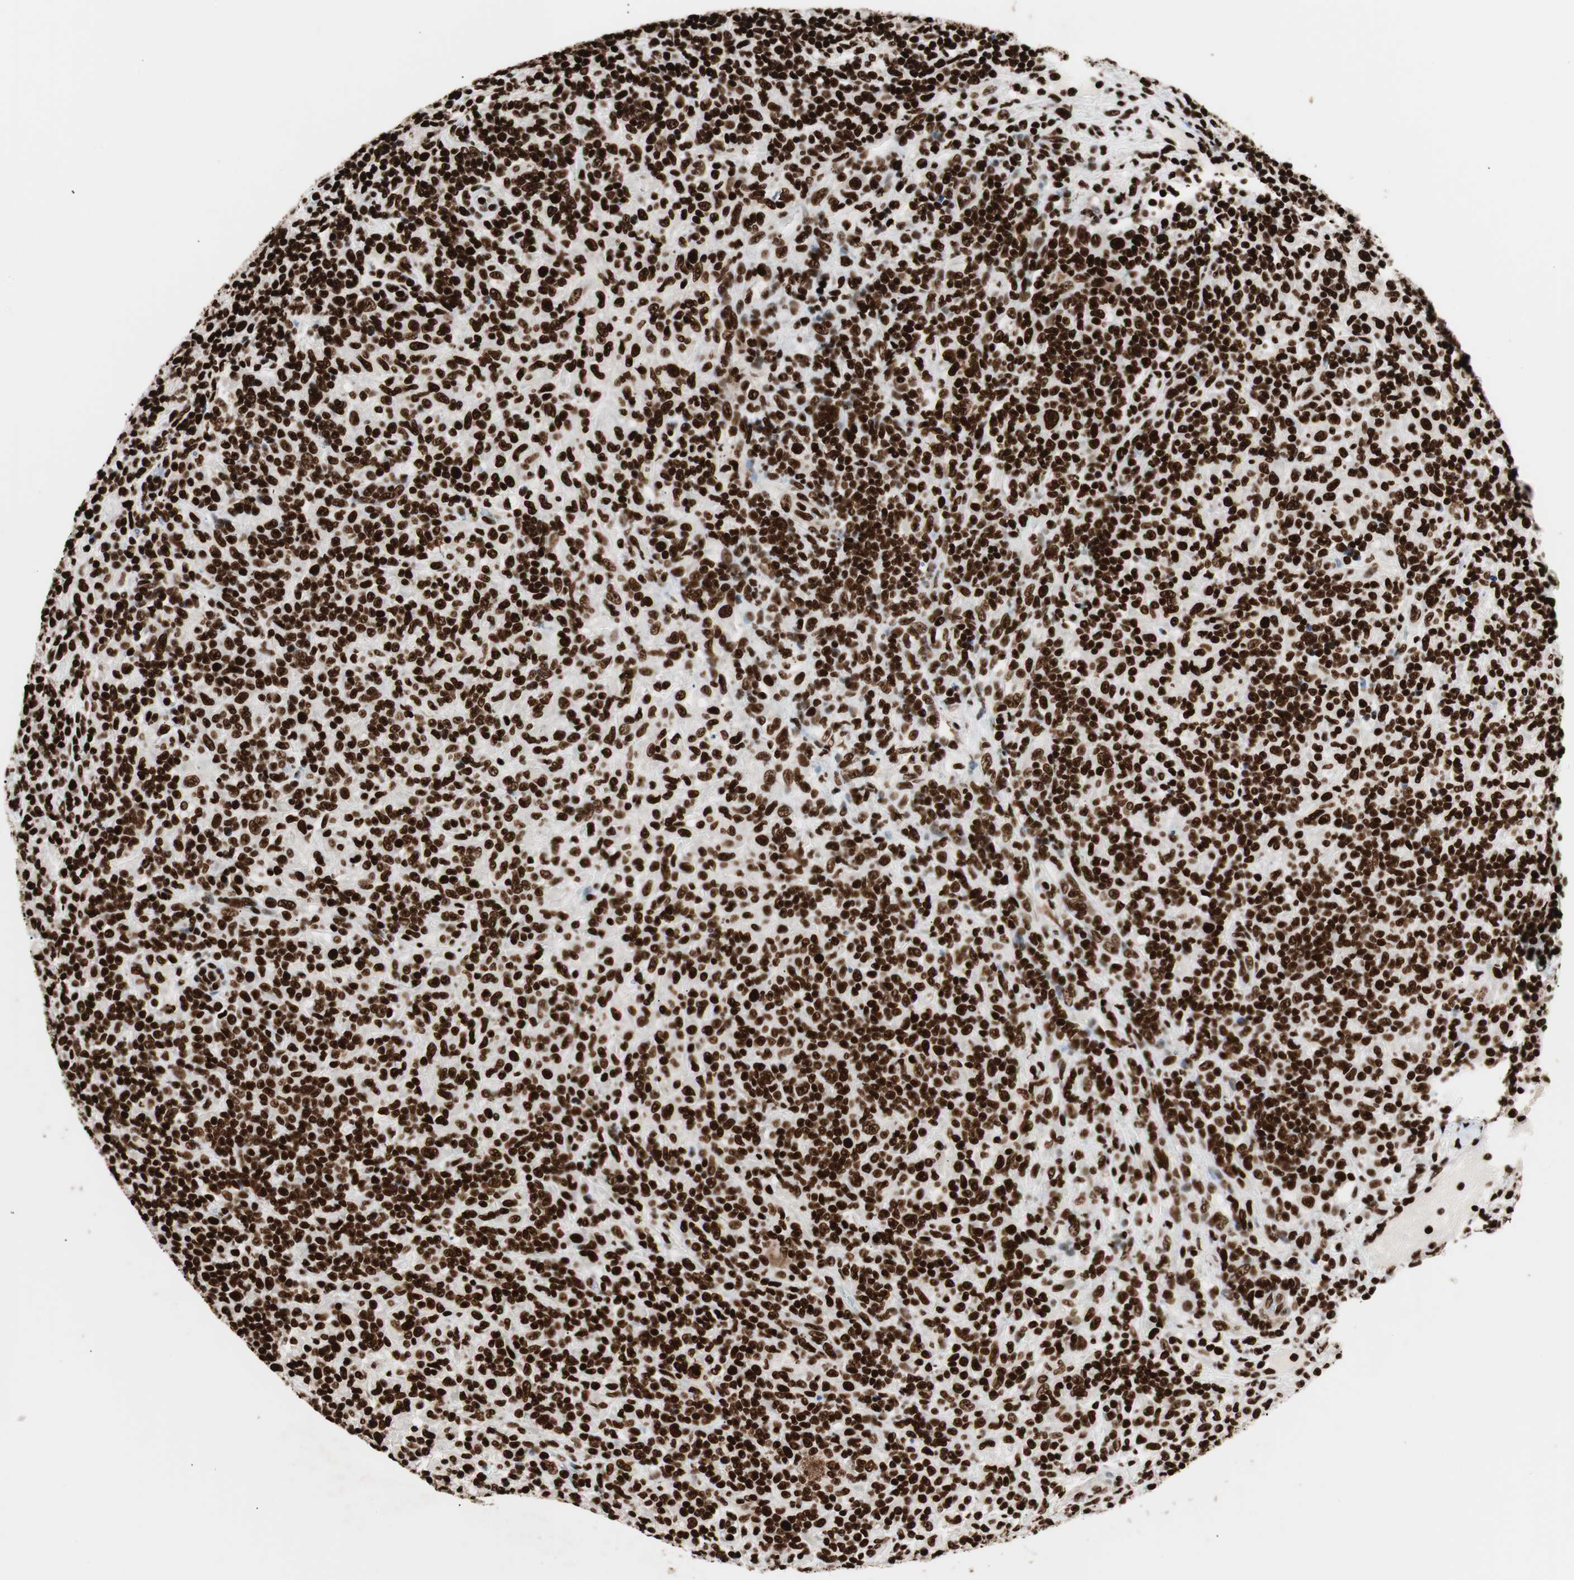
{"staining": {"intensity": "strong", "quantity": ">75%", "location": "nuclear"}, "tissue": "lymphoma", "cell_type": "Tumor cells", "image_type": "cancer", "snomed": [{"axis": "morphology", "description": "Hodgkin's disease, NOS"}, {"axis": "topography", "description": "Lymph node"}], "caption": "Immunohistochemistry (IHC) of Hodgkin's disease exhibits high levels of strong nuclear expression in approximately >75% of tumor cells. (brown staining indicates protein expression, while blue staining denotes nuclei).", "gene": "MTA2", "patient": {"sex": "male", "age": 70}}